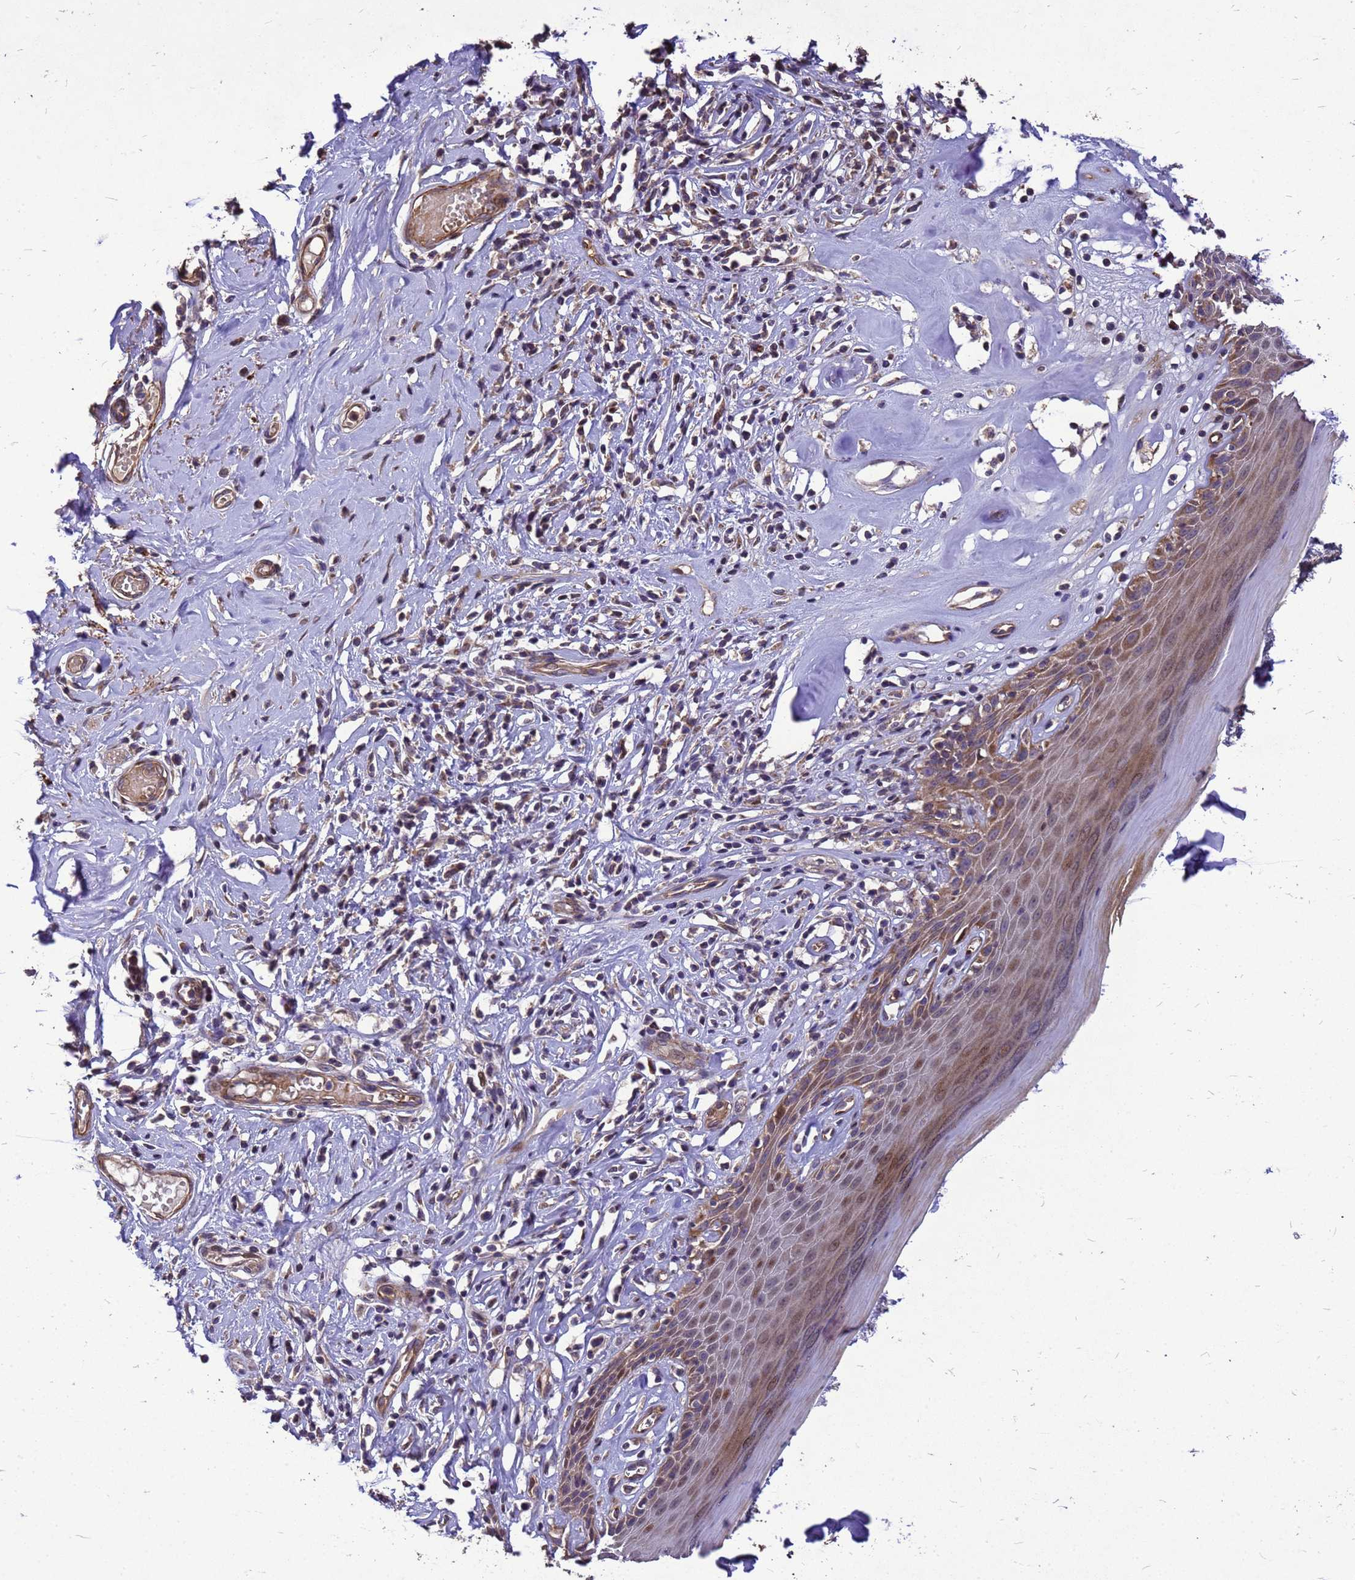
{"staining": {"intensity": "moderate", "quantity": "25%-75%", "location": "cytoplasmic/membranous,nuclear"}, "tissue": "skin", "cell_type": "Epidermal cells", "image_type": "normal", "snomed": [{"axis": "morphology", "description": "Normal tissue, NOS"}, {"axis": "morphology", "description": "Inflammation, NOS"}, {"axis": "topography", "description": "Vulva"}], "caption": "This image reveals unremarkable skin stained with immunohistochemistry to label a protein in brown. The cytoplasmic/membranous,nuclear of epidermal cells show moderate positivity for the protein. Nuclei are counter-stained blue.", "gene": "RSPRY1", "patient": {"sex": "female", "age": 84}}